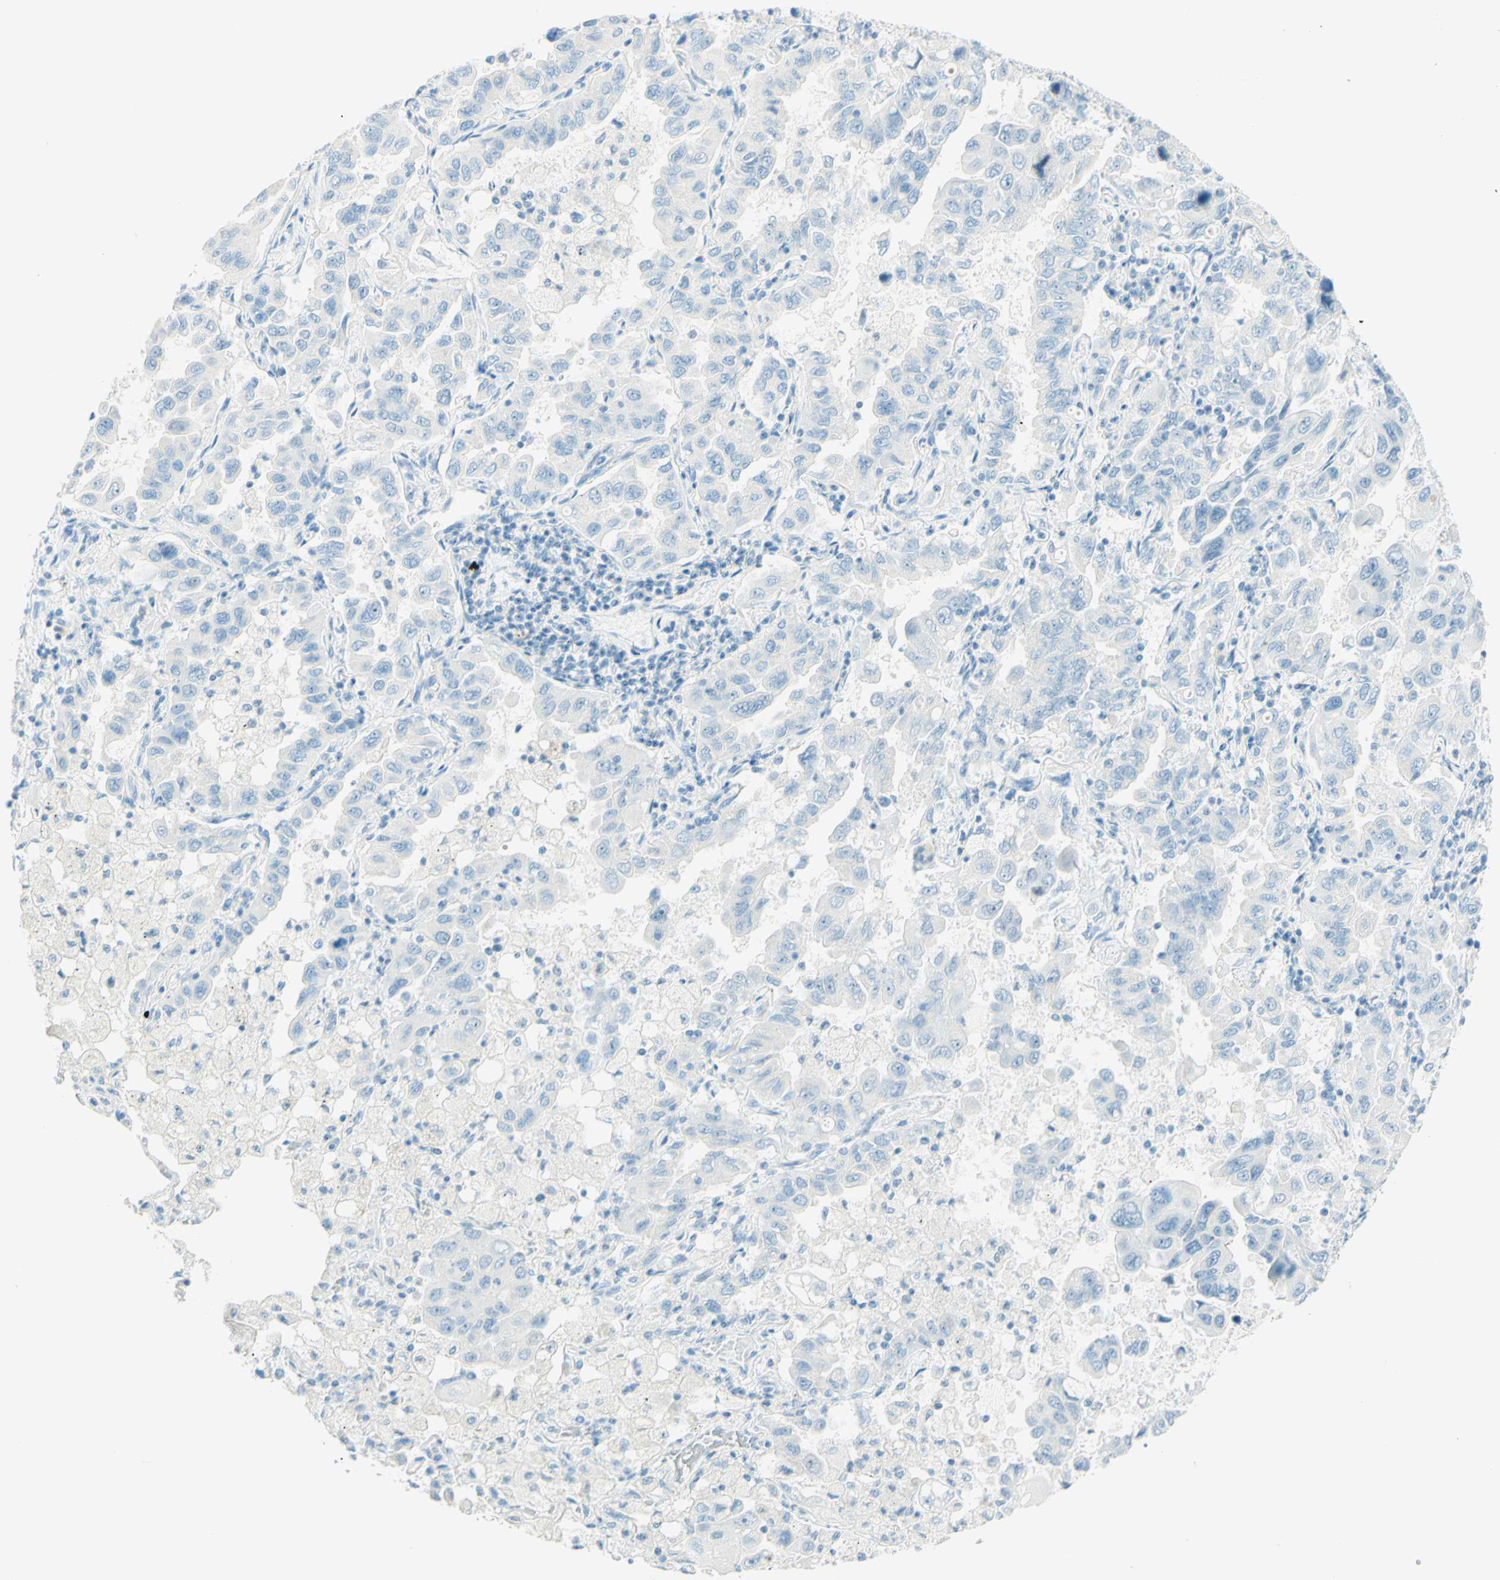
{"staining": {"intensity": "negative", "quantity": "none", "location": "none"}, "tissue": "lung cancer", "cell_type": "Tumor cells", "image_type": "cancer", "snomed": [{"axis": "morphology", "description": "Adenocarcinoma, NOS"}, {"axis": "topography", "description": "Lung"}], "caption": "This is an immunohistochemistry photomicrograph of lung cancer (adenocarcinoma). There is no staining in tumor cells.", "gene": "FMR1NB", "patient": {"sex": "male", "age": 64}}